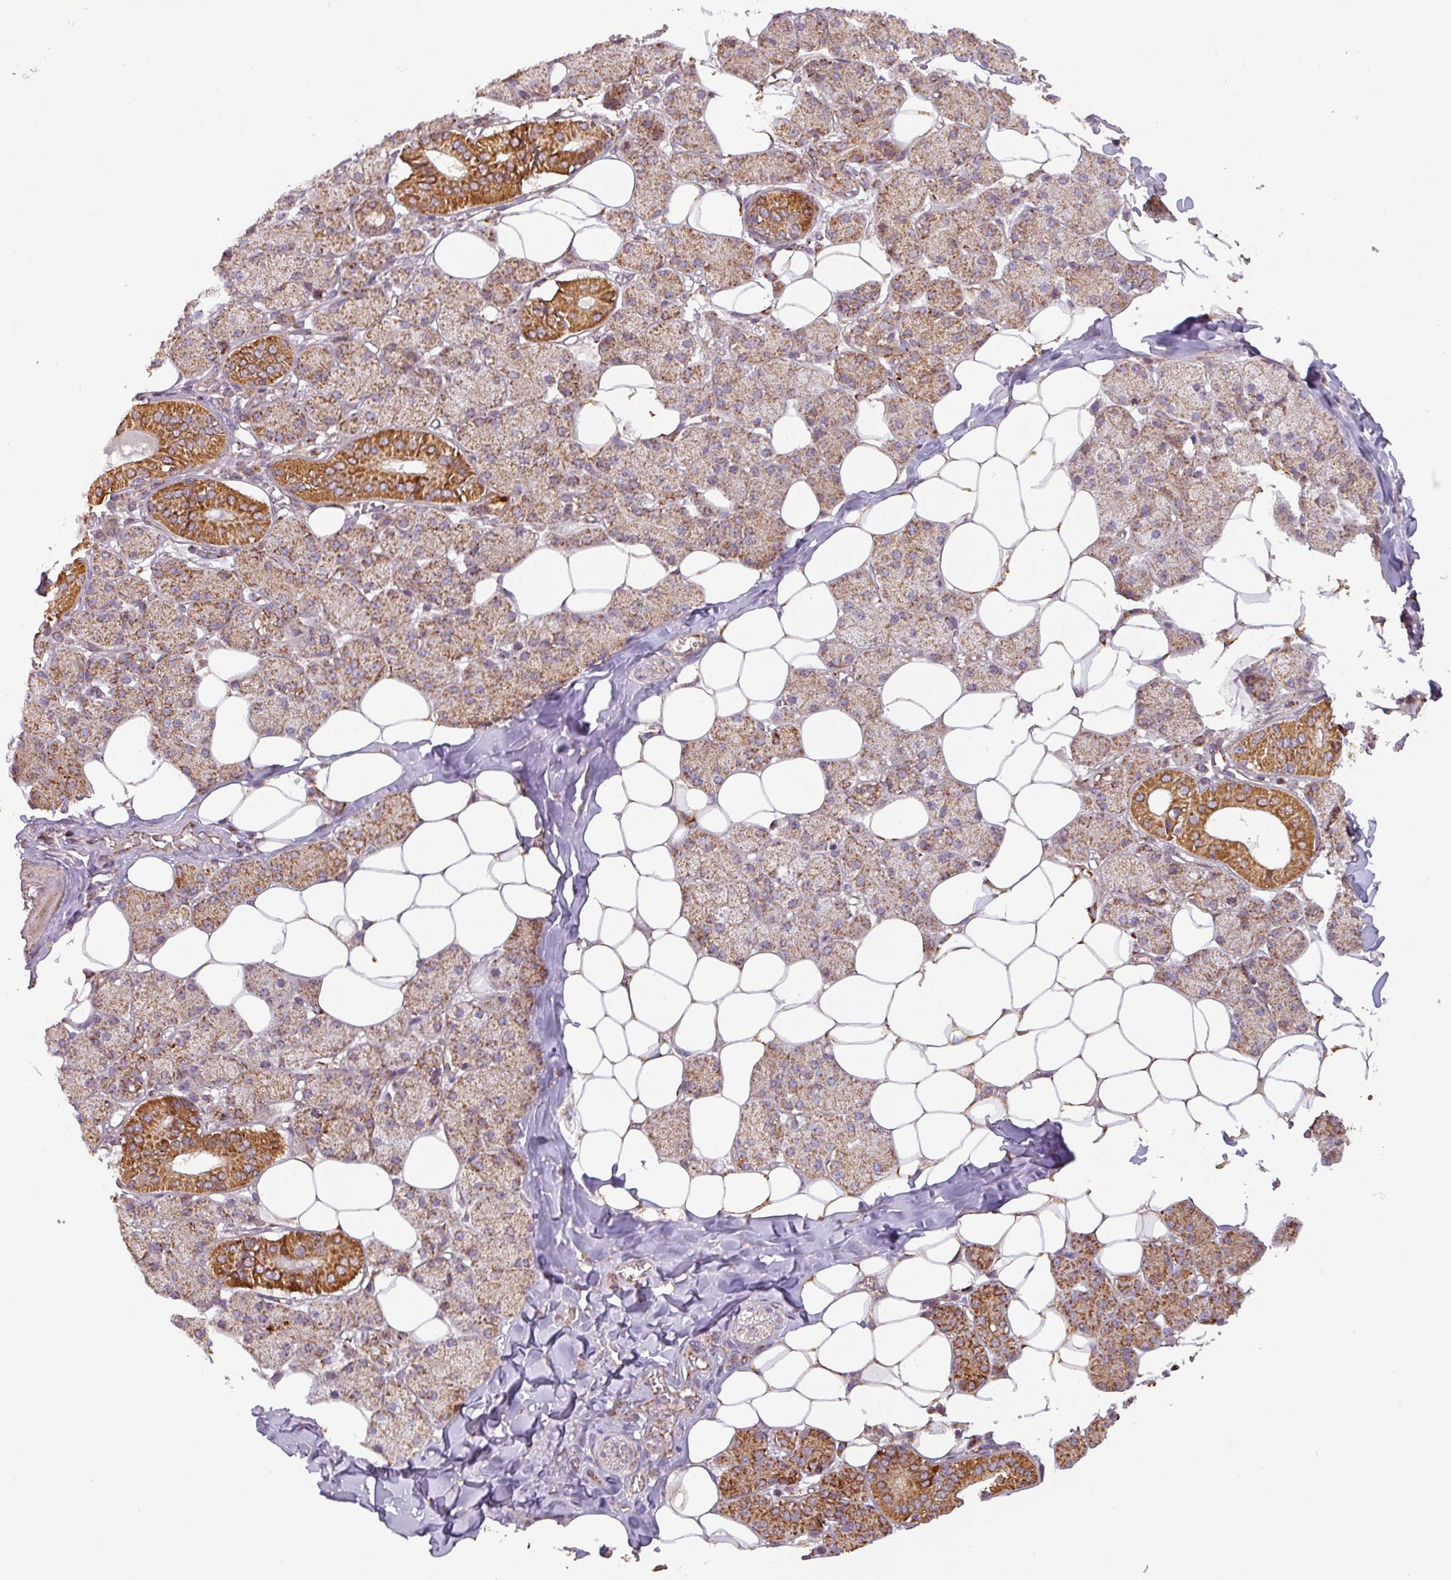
{"staining": {"intensity": "strong", "quantity": ">75%", "location": "cytoplasmic/membranous"}, "tissue": "salivary gland", "cell_type": "Glandular cells", "image_type": "normal", "snomed": [{"axis": "morphology", "description": "Normal tissue, NOS"}, {"axis": "topography", "description": "Salivary gland"}], "caption": "Protein expression analysis of unremarkable salivary gland reveals strong cytoplasmic/membranous staining in about >75% of glandular cells.", "gene": "GPD2", "patient": {"sex": "female", "age": 33}}